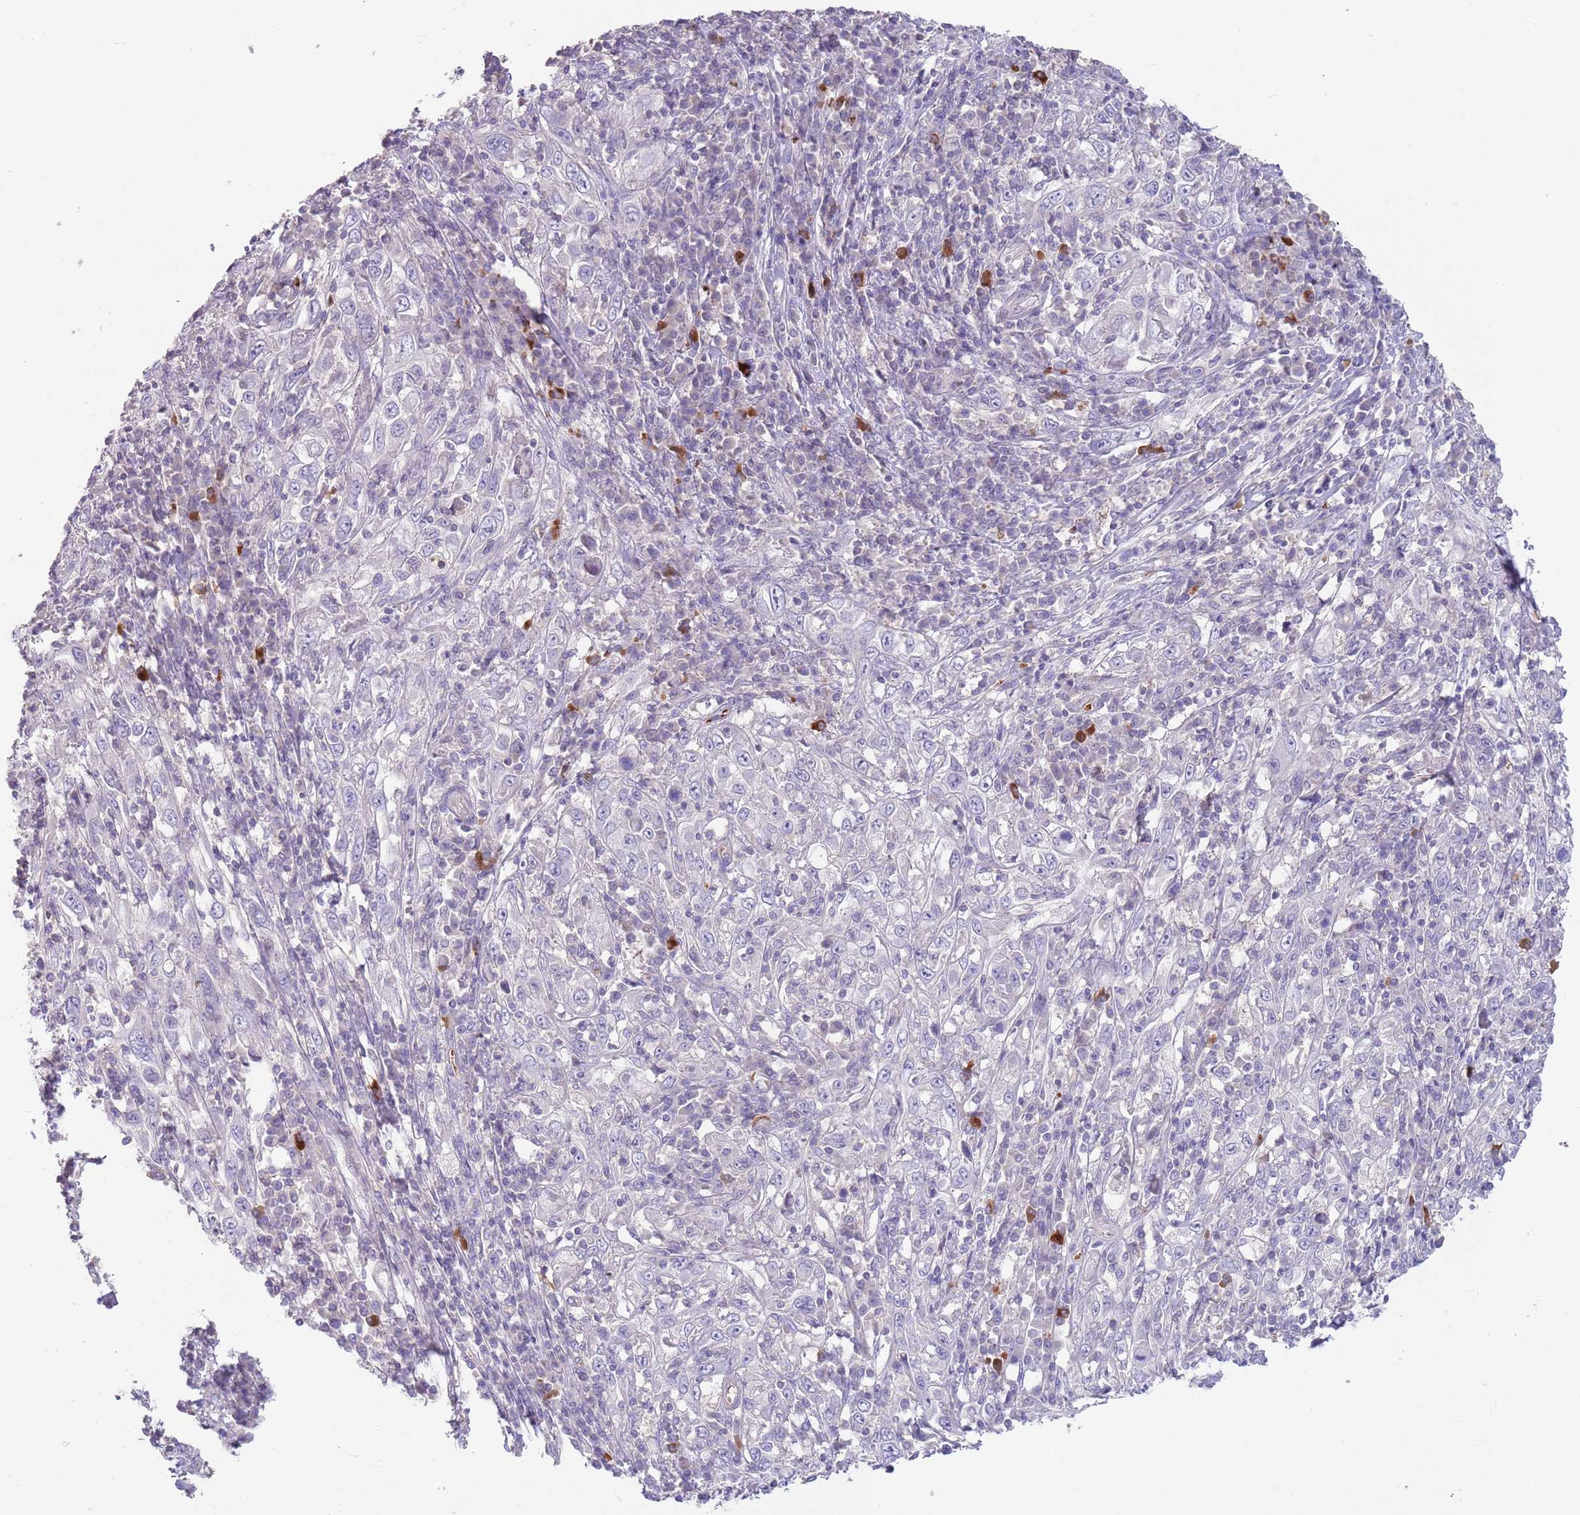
{"staining": {"intensity": "negative", "quantity": "none", "location": "none"}, "tissue": "cervical cancer", "cell_type": "Tumor cells", "image_type": "cancer", "snomed": [{"axis": "morphology", "description": "Squamous cell carcinoma, NOS"}, {"axis": "topography", "description": "Cervix"}], "caption": "High power microscopy histopathology image of an immunohistochemistry histopathology image of squamous cell carcinoma (cervical), revealing no significant positivity in tumor cells.", "gene": "ZNF14", "patient": {"sex": "female", "age": 46}}